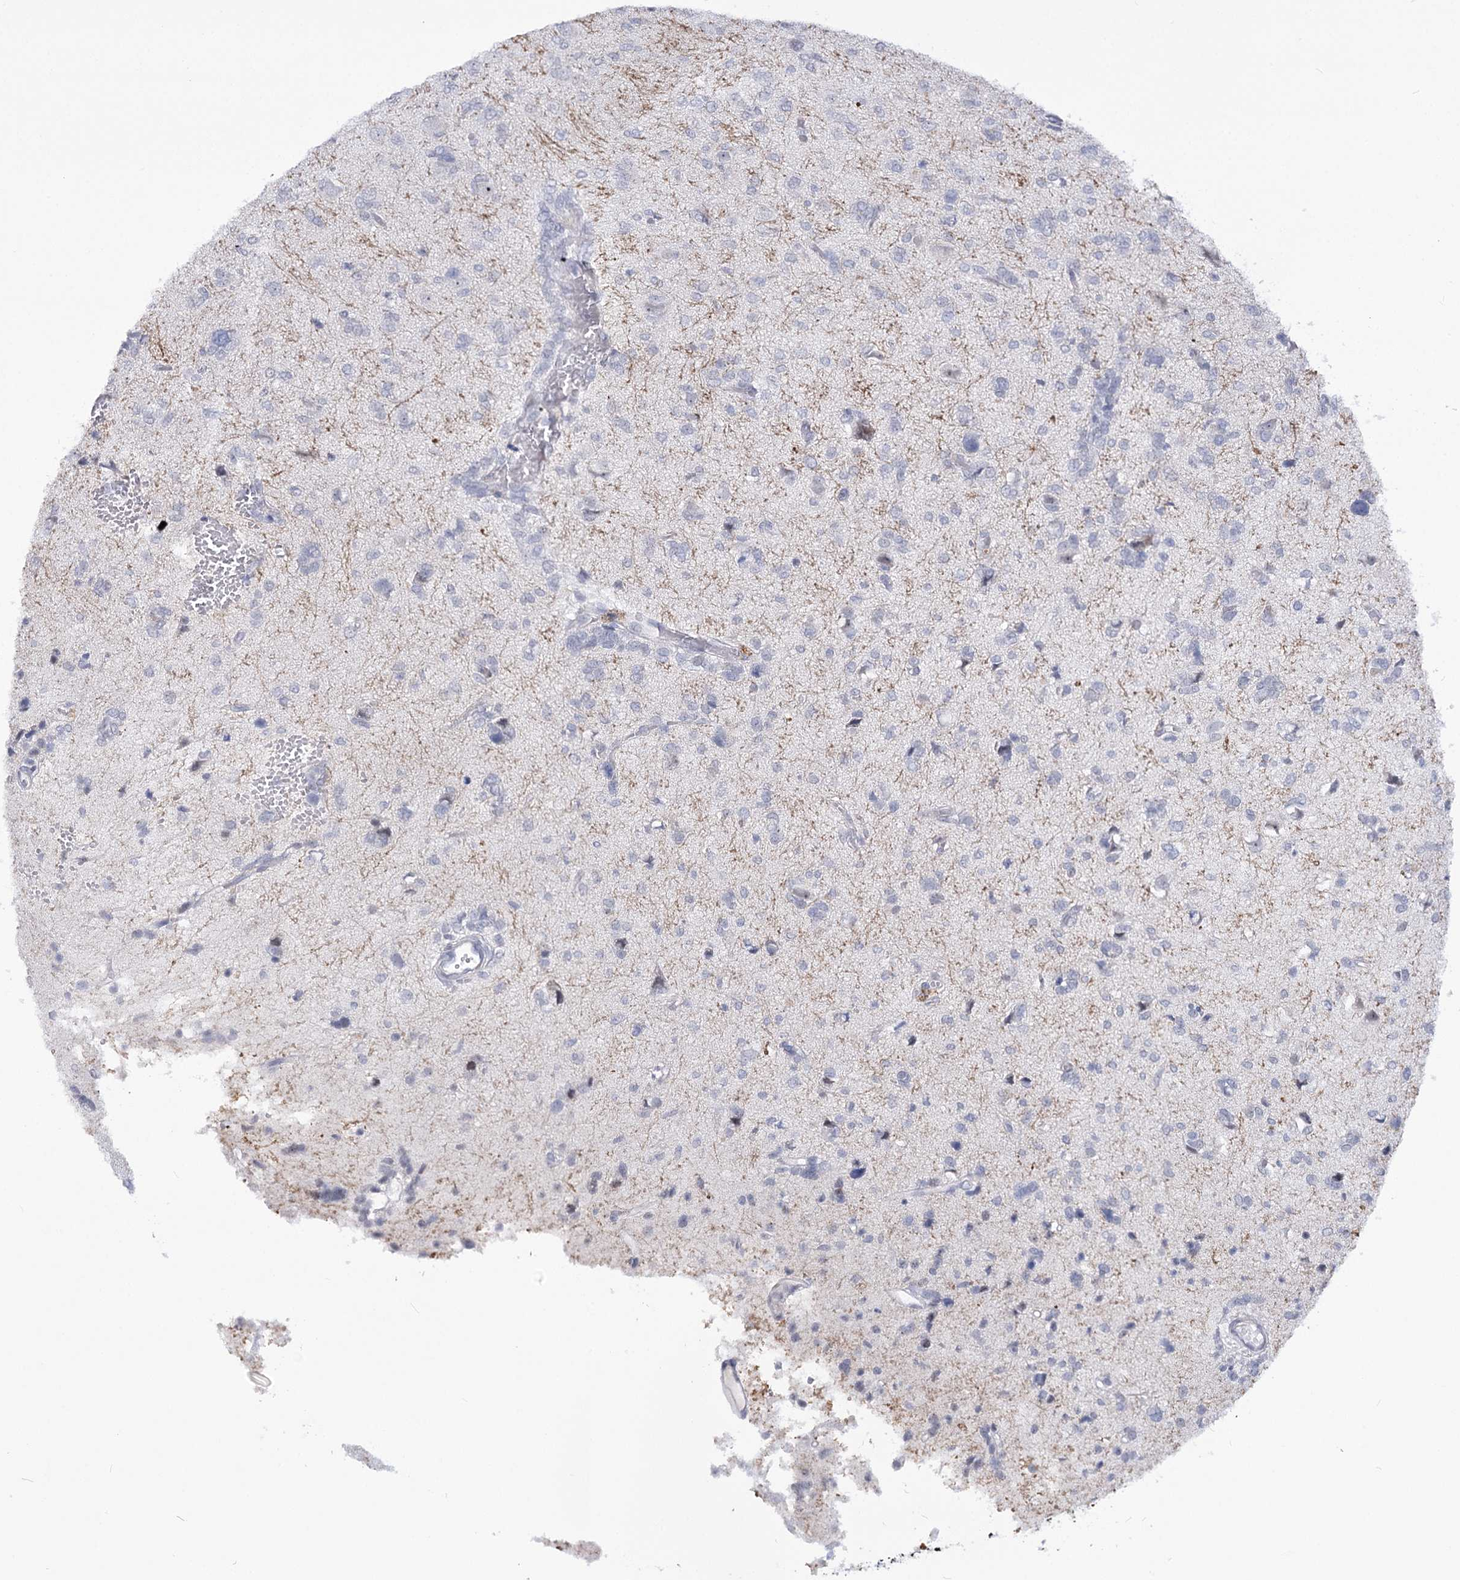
{"staining": {"intensity": "negative", "quantity": "none", "location": "none"}, "tissue": "glioma", "cell_type": "Tumor cells", "image_type": "cancer", "snomed": [{"axis": "morphology", "description": "Glioma, malignant, High grade"}, {"axis": "topography", "description": "Brain"}], "caption": "Immunohistochemistry image of human malignant glioma (high-grade) stained for a protein (brown), which demonstrates no positivity in tumor cells.", "gene": "ATP10B", "patient": {"sex": "female", "age": 59}}